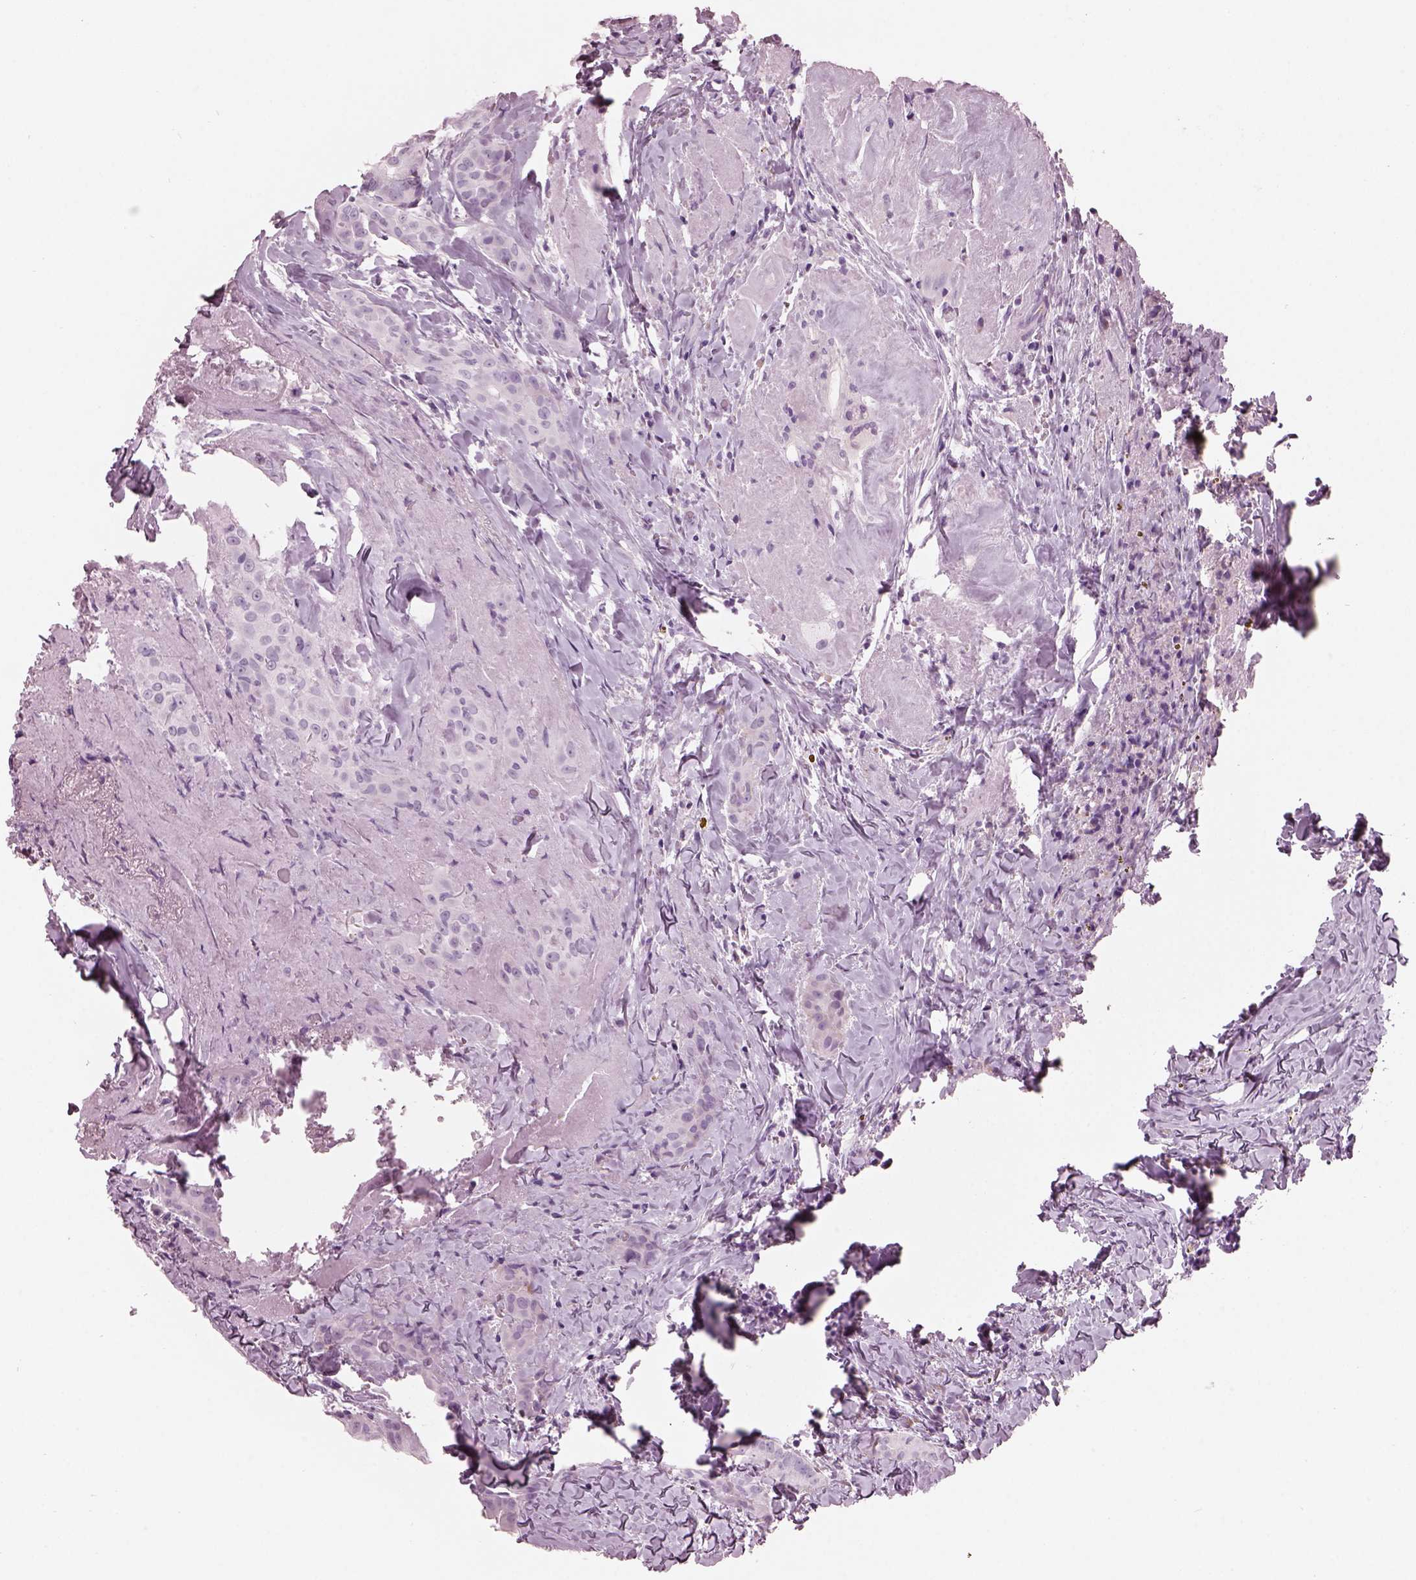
{"staining": {"intensity": "negative", "quantity": "none", "location": "none"}, "tissue": "thyroid cancer", "cell_type": "Tumor cells", "image_type": "cancer", "snomed": [{"axis": "morphology", "description": "Papillary adenocarcinoma, NOS"}, {"axis": "morphology", "description": "Papillary adenoma metastatic"}, {"axis": "topography", "description": "Thyroid gland"}], "caption": "A histopathology image of thyroid cancer stained for a protein displays no brown staining in tumor cells.", "gene": "HYDIN", "patient": {"sex": "female", "age": 50}}